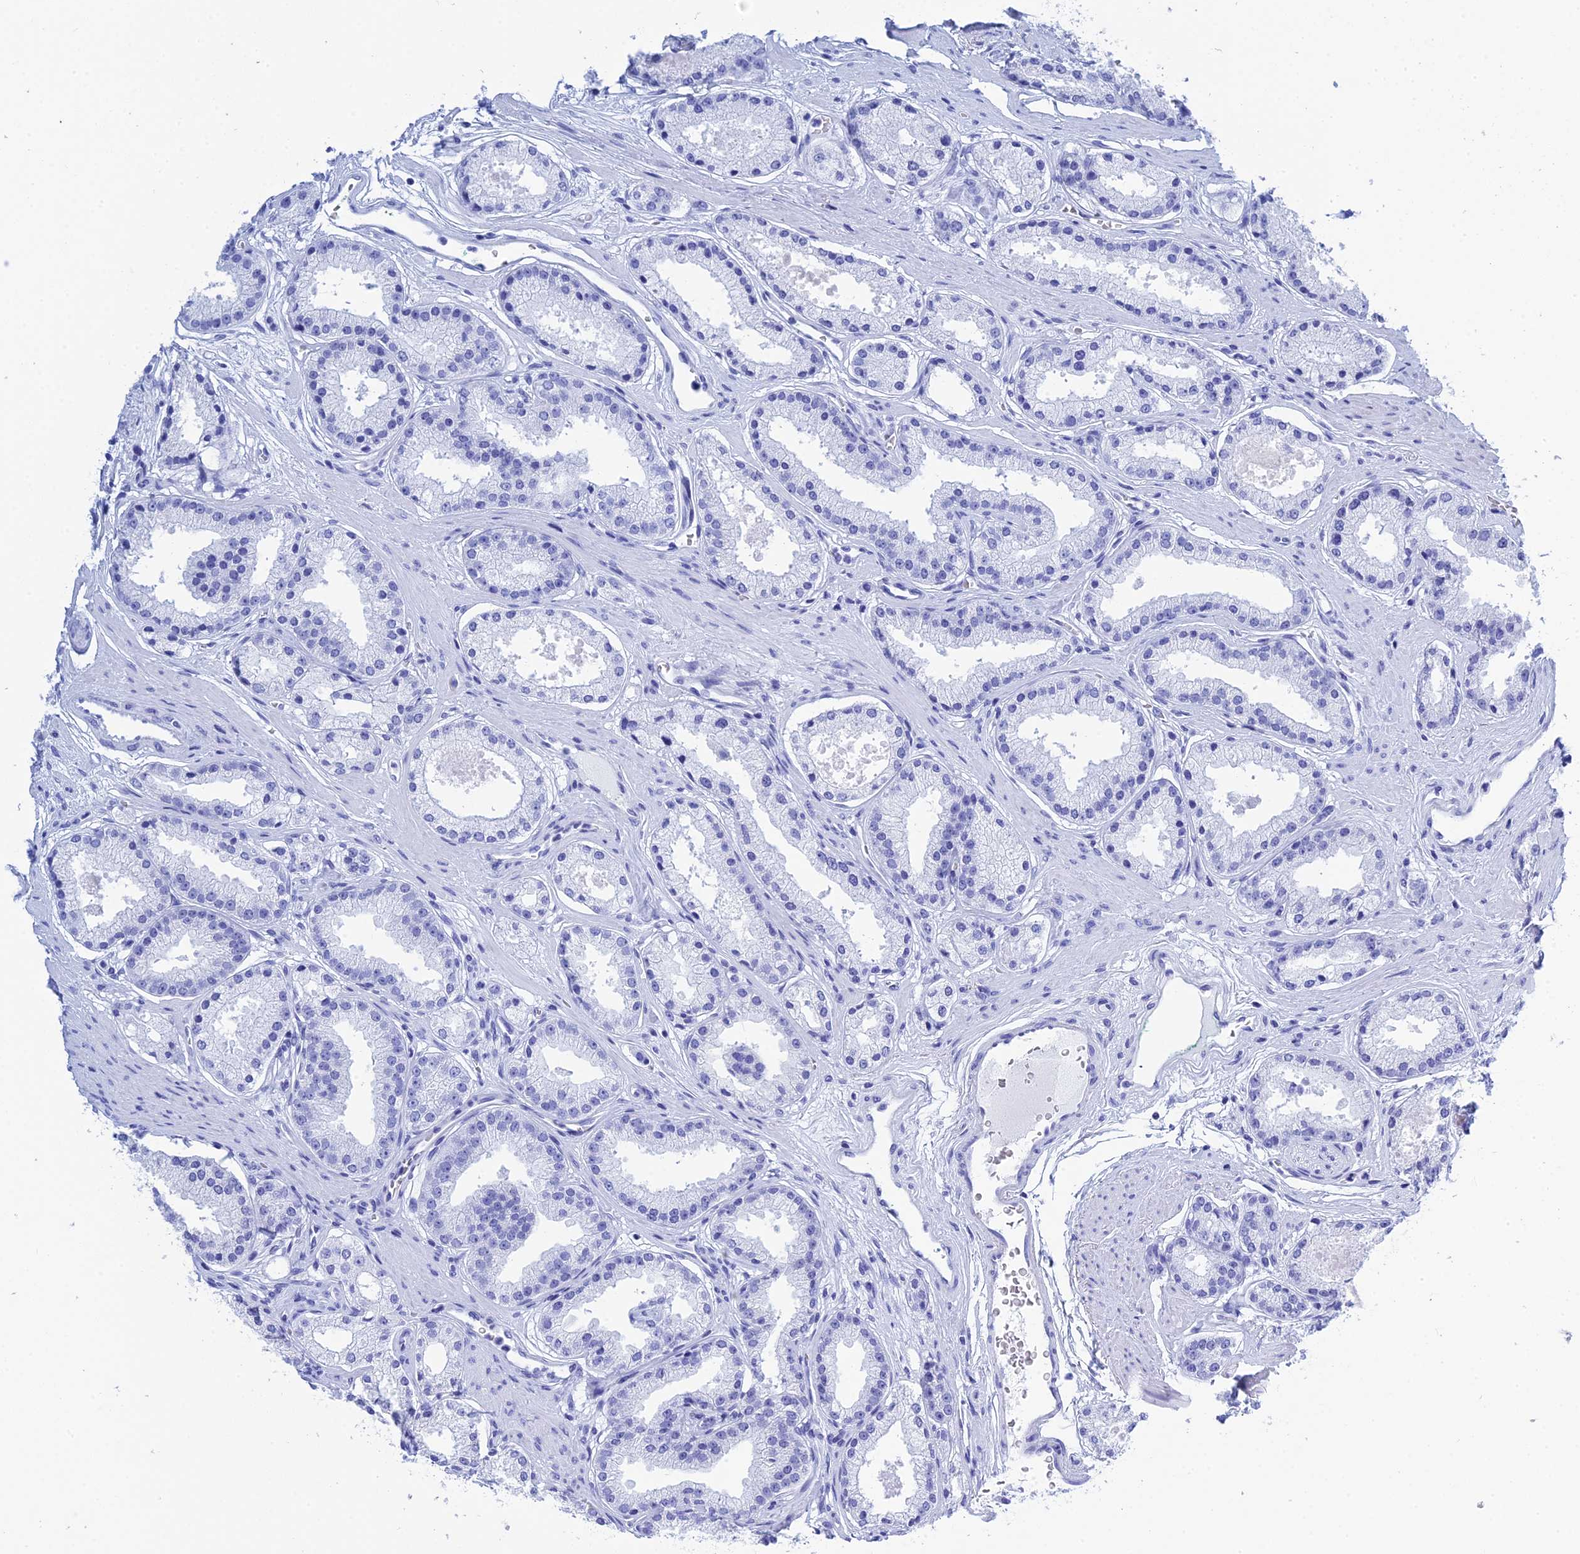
{"staining": {"intensity": "negative", "quantity": "none", "location": "none"}, "tissue": "prostate cancer", "cell_type": "Tumor cells", "image_type": "cancer", "snomed": [{"axis": "morphology", "description": "Adenocarcinoma, Low grade"}, {"axis": "topography", "description": "Prostate"}], "caption": "Immunohistochemical staining of human prostate cancer demonstrates no significant staining in tumor cells. The staining is performed using DAB brown chromogen with nuclei counter-stained in using hematoxylin.", "gene": "TEX101", "patient": {"sex": "male", "age": 59}}